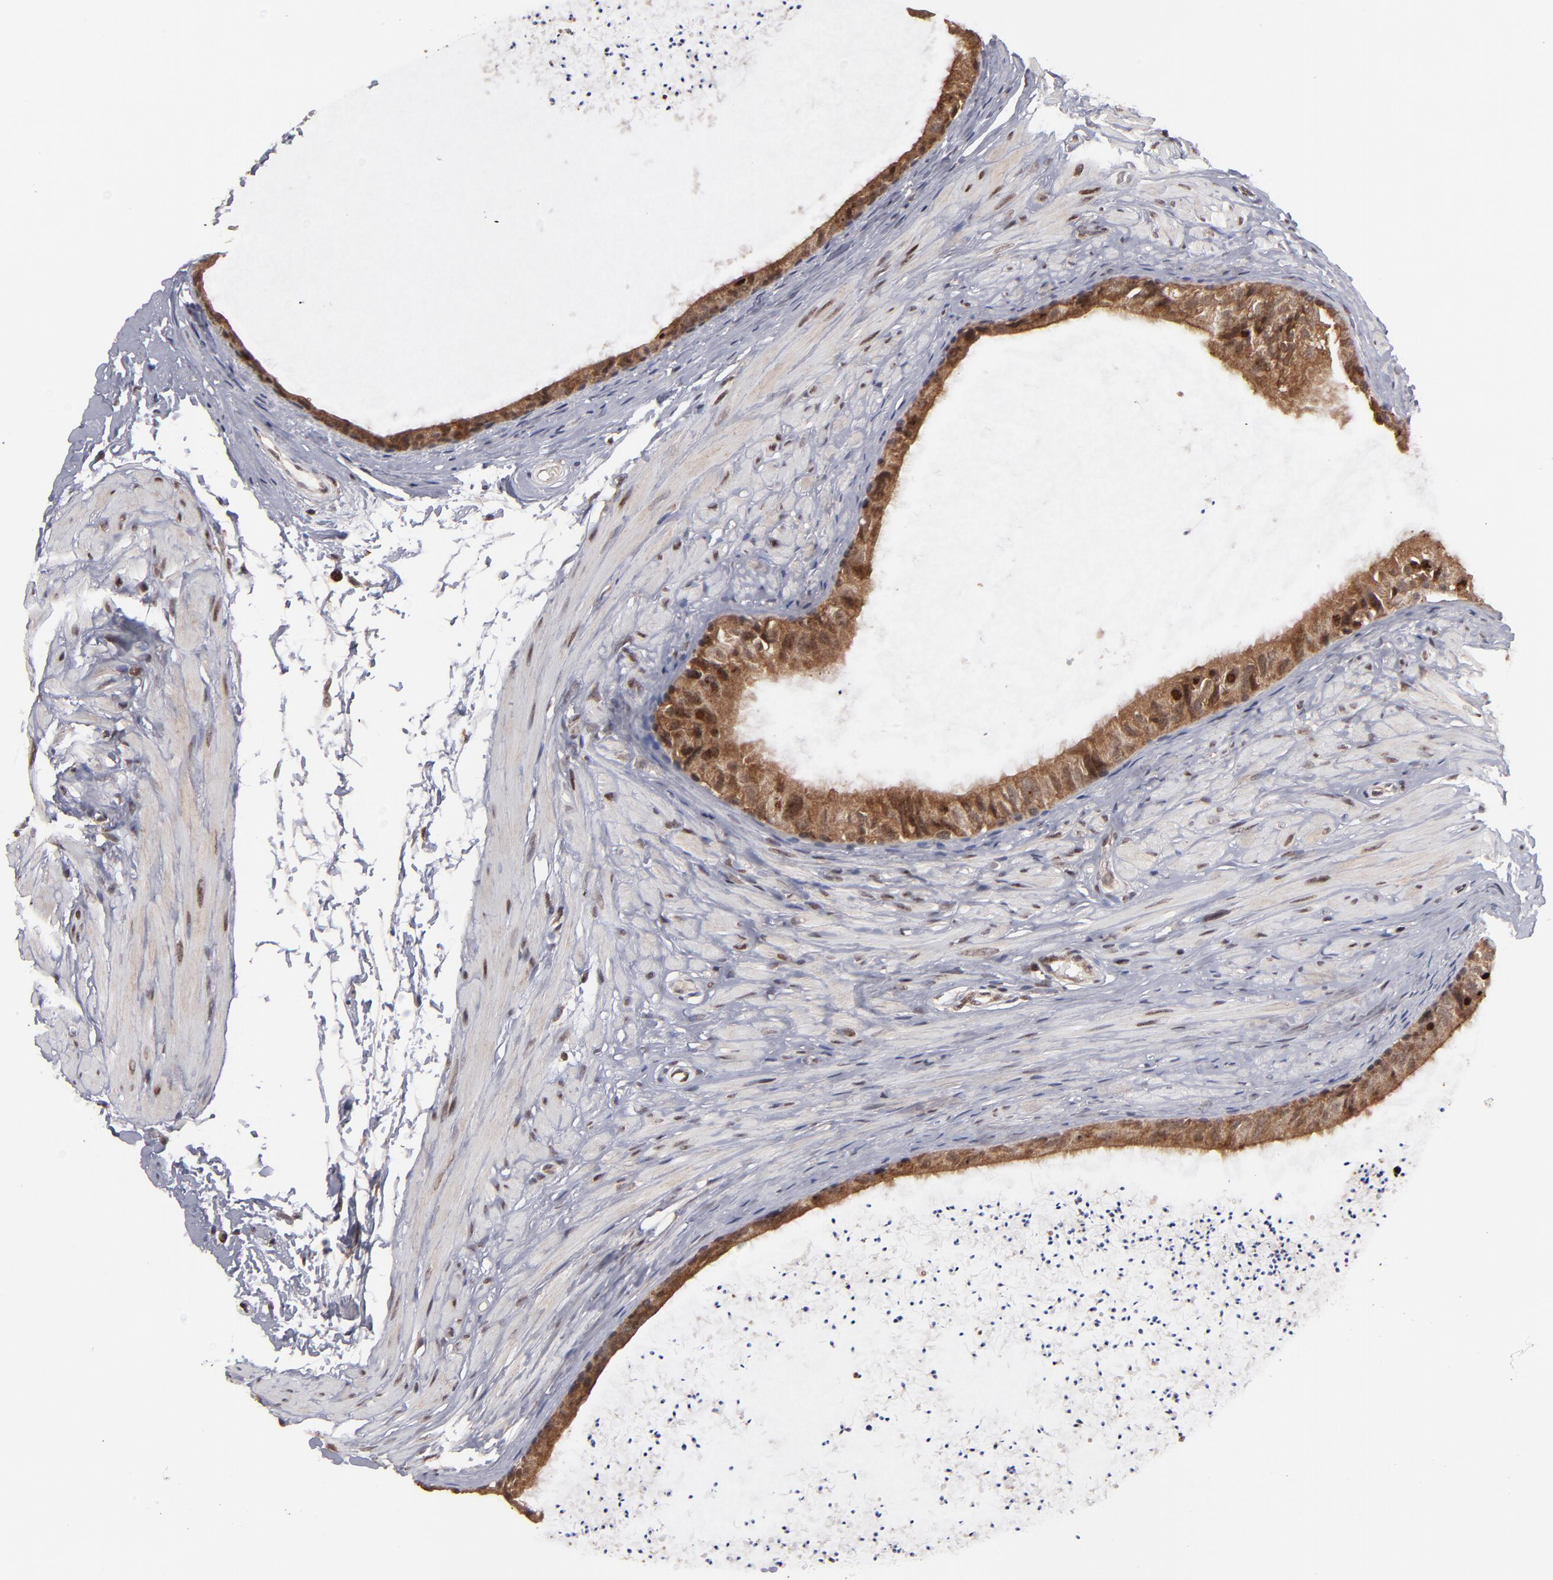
{"staining": {"intensity": "strong", "quantity": ">75%", "location": "cytoplasmic/membranous,nuclear"}, "tissue": "epididymis", "cell_type": "Glandular cells", "image_type": "normal", "snomed": [{"axis": "morphology", "description": "Normal tissue, NOS"}, {"axis": "topography", "description": "Epididymis"}], "caption": "Protein expression analysis of normal epididymis demonstrates strong cytoplasmic/membranous,nuclear expression in about >75% of glandular cells.", "gene": "RGS6", "patient": {"sex": "male", "age": 77}}